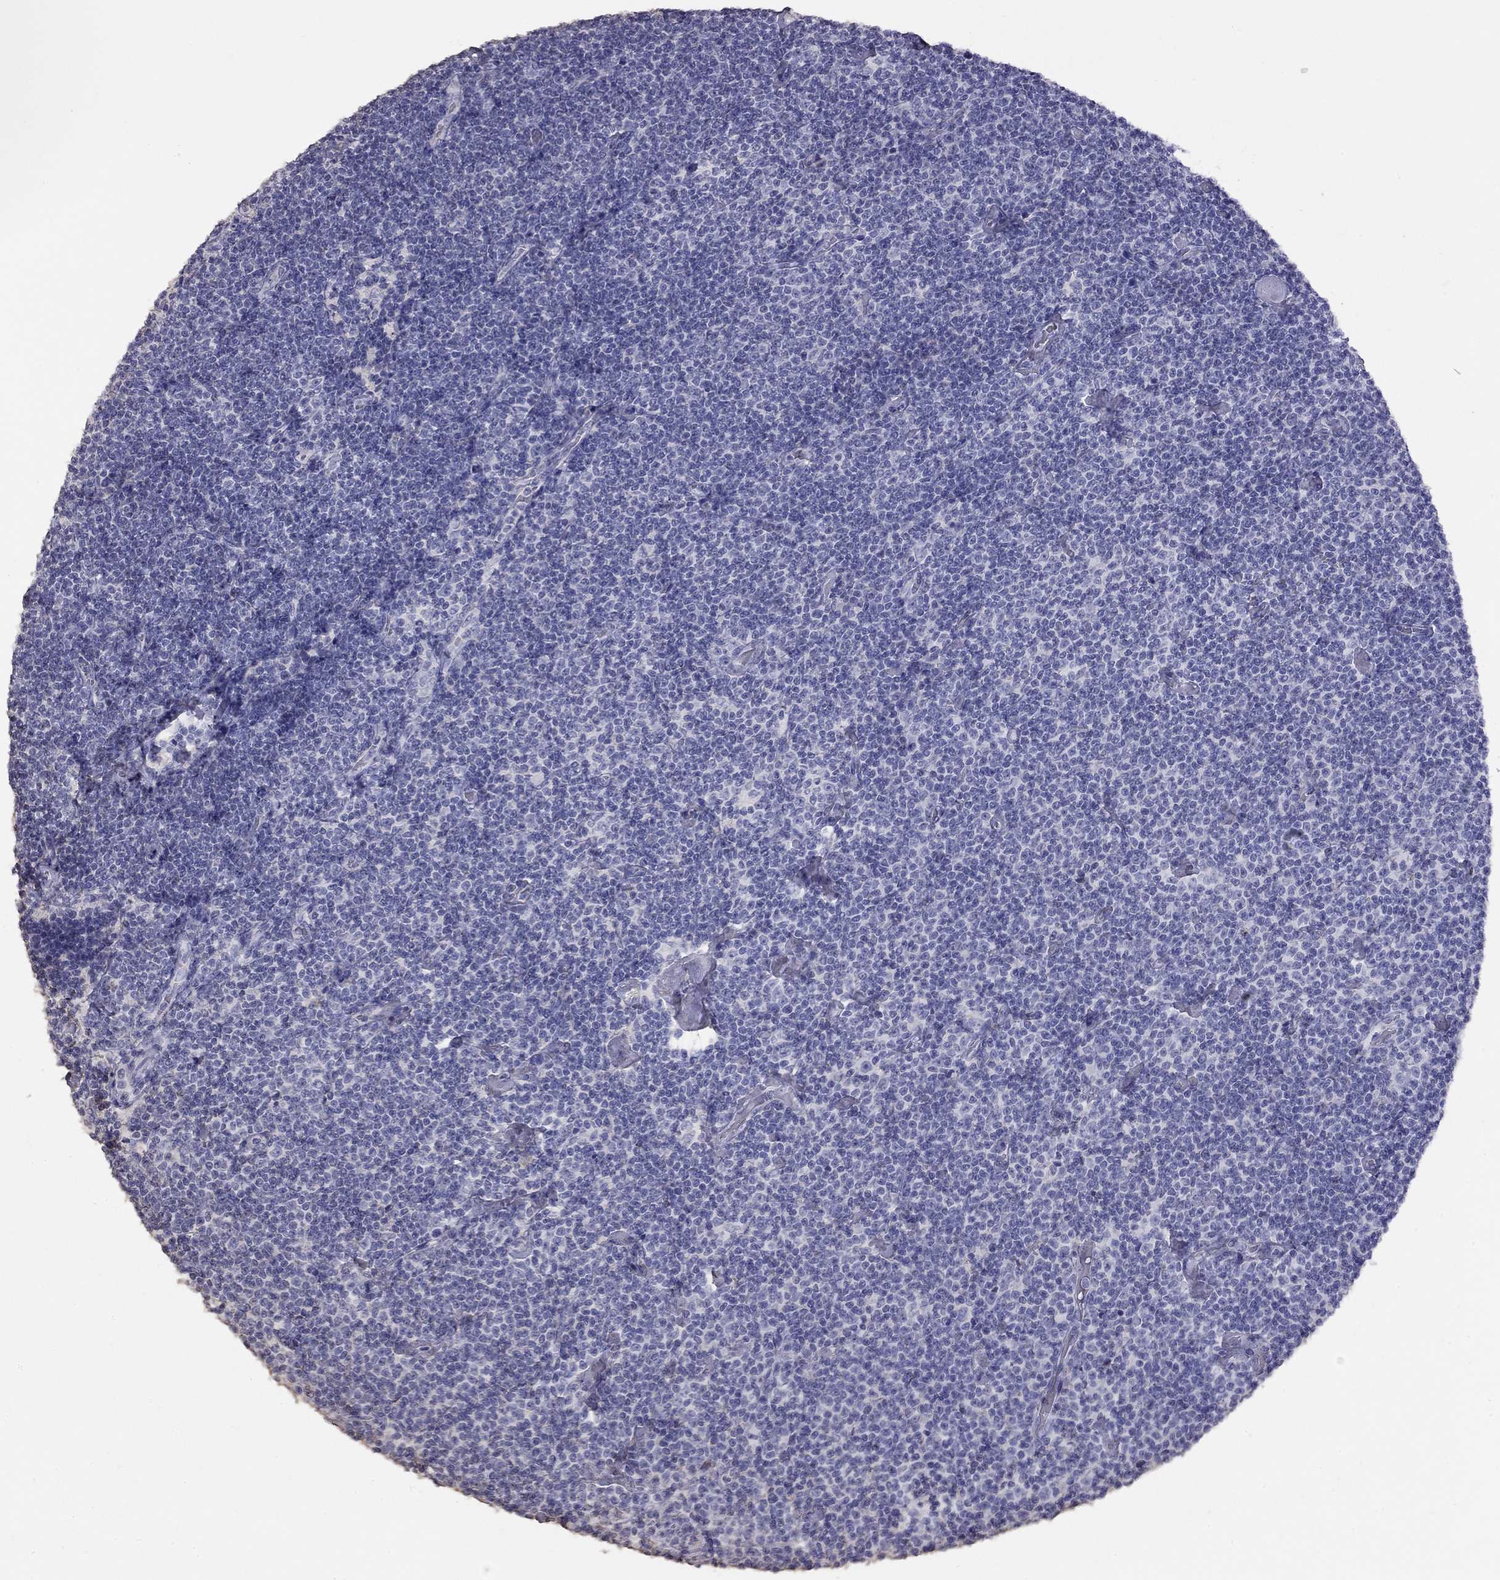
{"staining": {"intensity": "negative", "quantity": "none", "location": "none"}, "tissue": "lymphoma", "cell_type": "Tumor cells", "image_type": "cancer", "snomed": [{"axis": "morphology", "description": "Malignant lymphoma, non-Hodgkin's type, Low grade"}, {"axis": "topography", "description": "Lymph node"}], "caption": "This is an immunohistochemistry (IHC) photomicrograph of human lymphoma. There is no positivity in tumor cells.", "gene": "SUN3", "patient": {"sex": "male", "age": 81}}